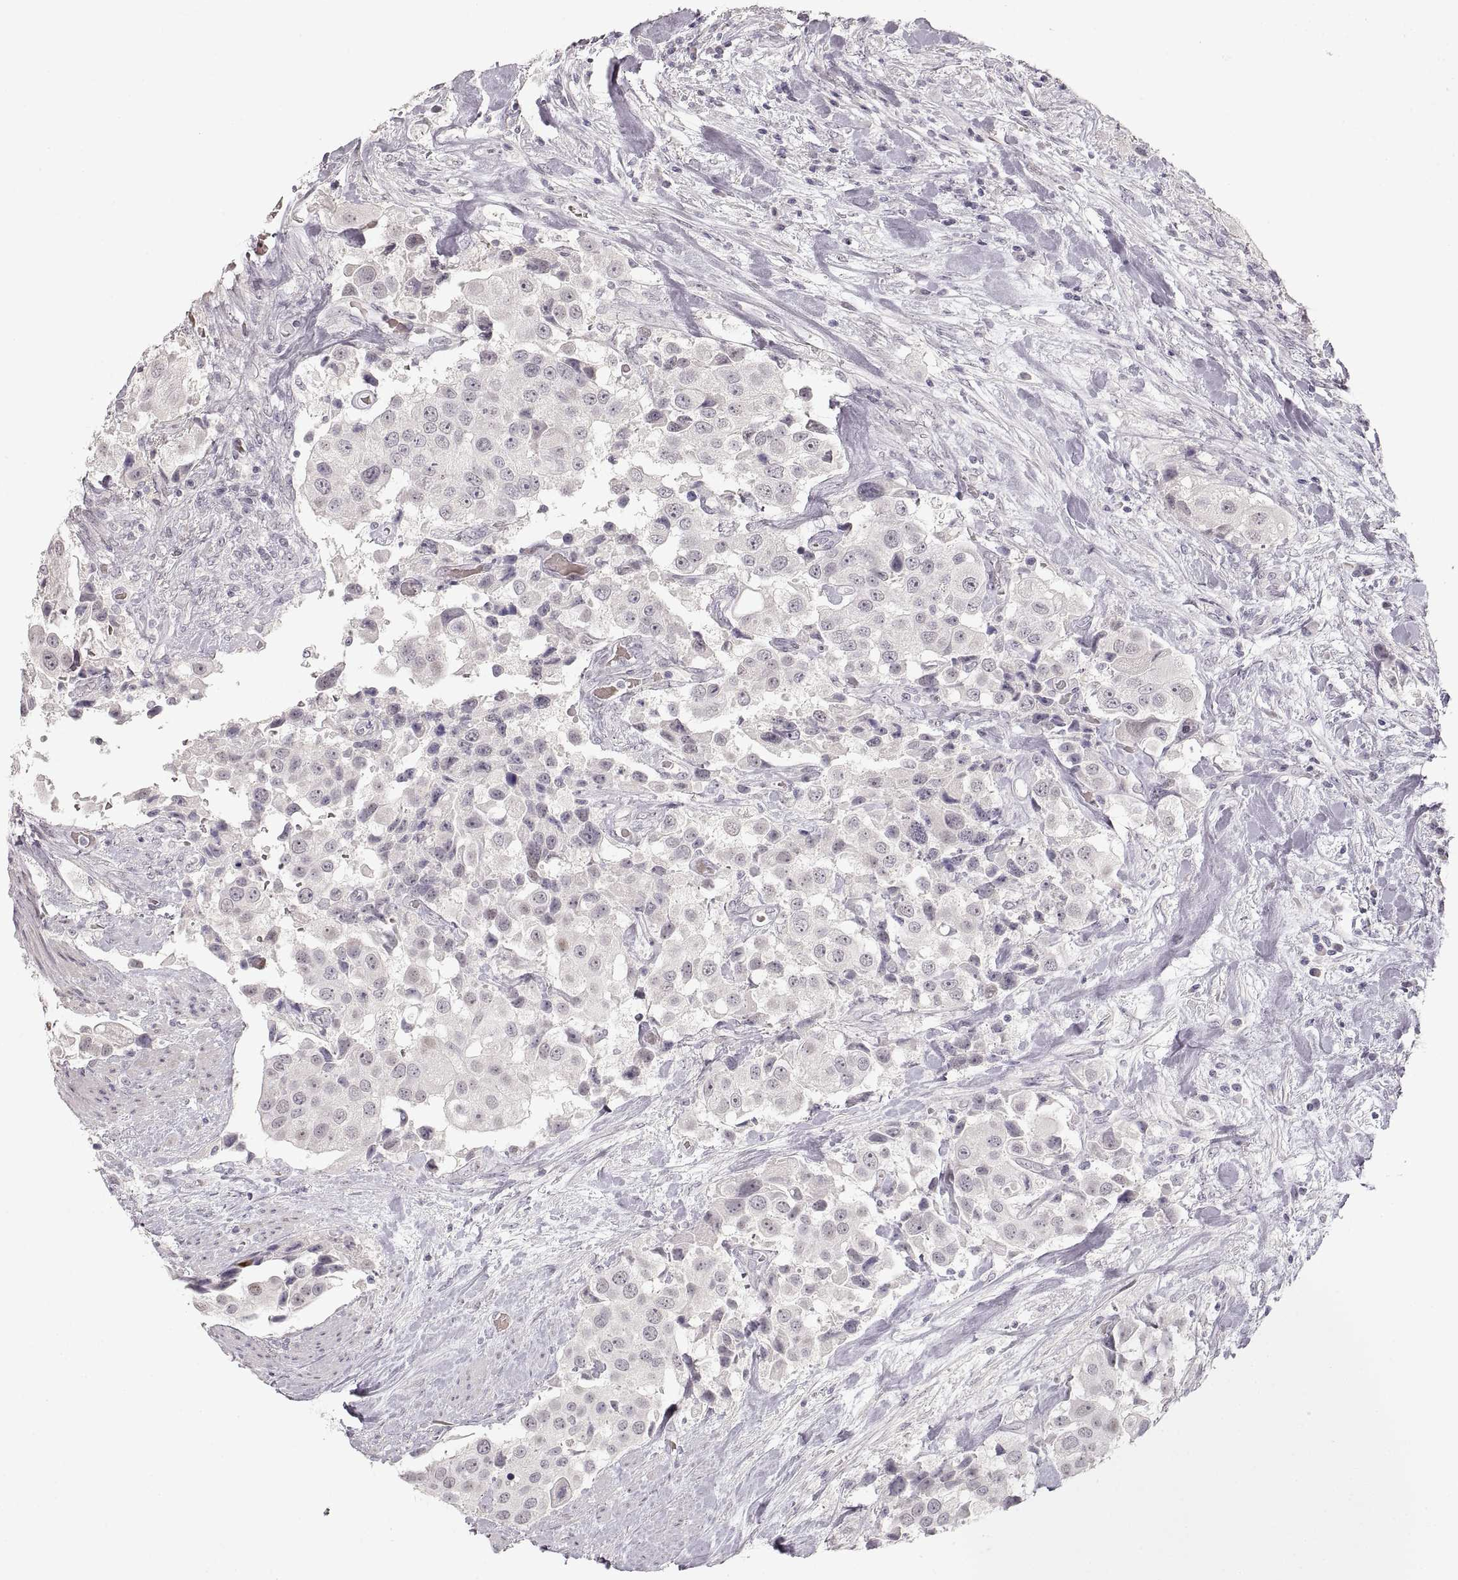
{"staining": {"intensity": "negative", "quantity": "none", "location": "none"}, "tissue": "urothelial cancer", "cell_type": "Tumor cells", "image_type": "cancer", "snomed": [{"axis": "morphology", "description": "Urothelial carcinoma, High grade"}, {"axis": "topography", "description": "Urinary bladder"}], "caption": "Urothelial cancer was stained to show a protein in brown. There is no significant staining in tumor cells.", "gene": "PCSK2", "patient": {"sex": "female", "age": 64}}